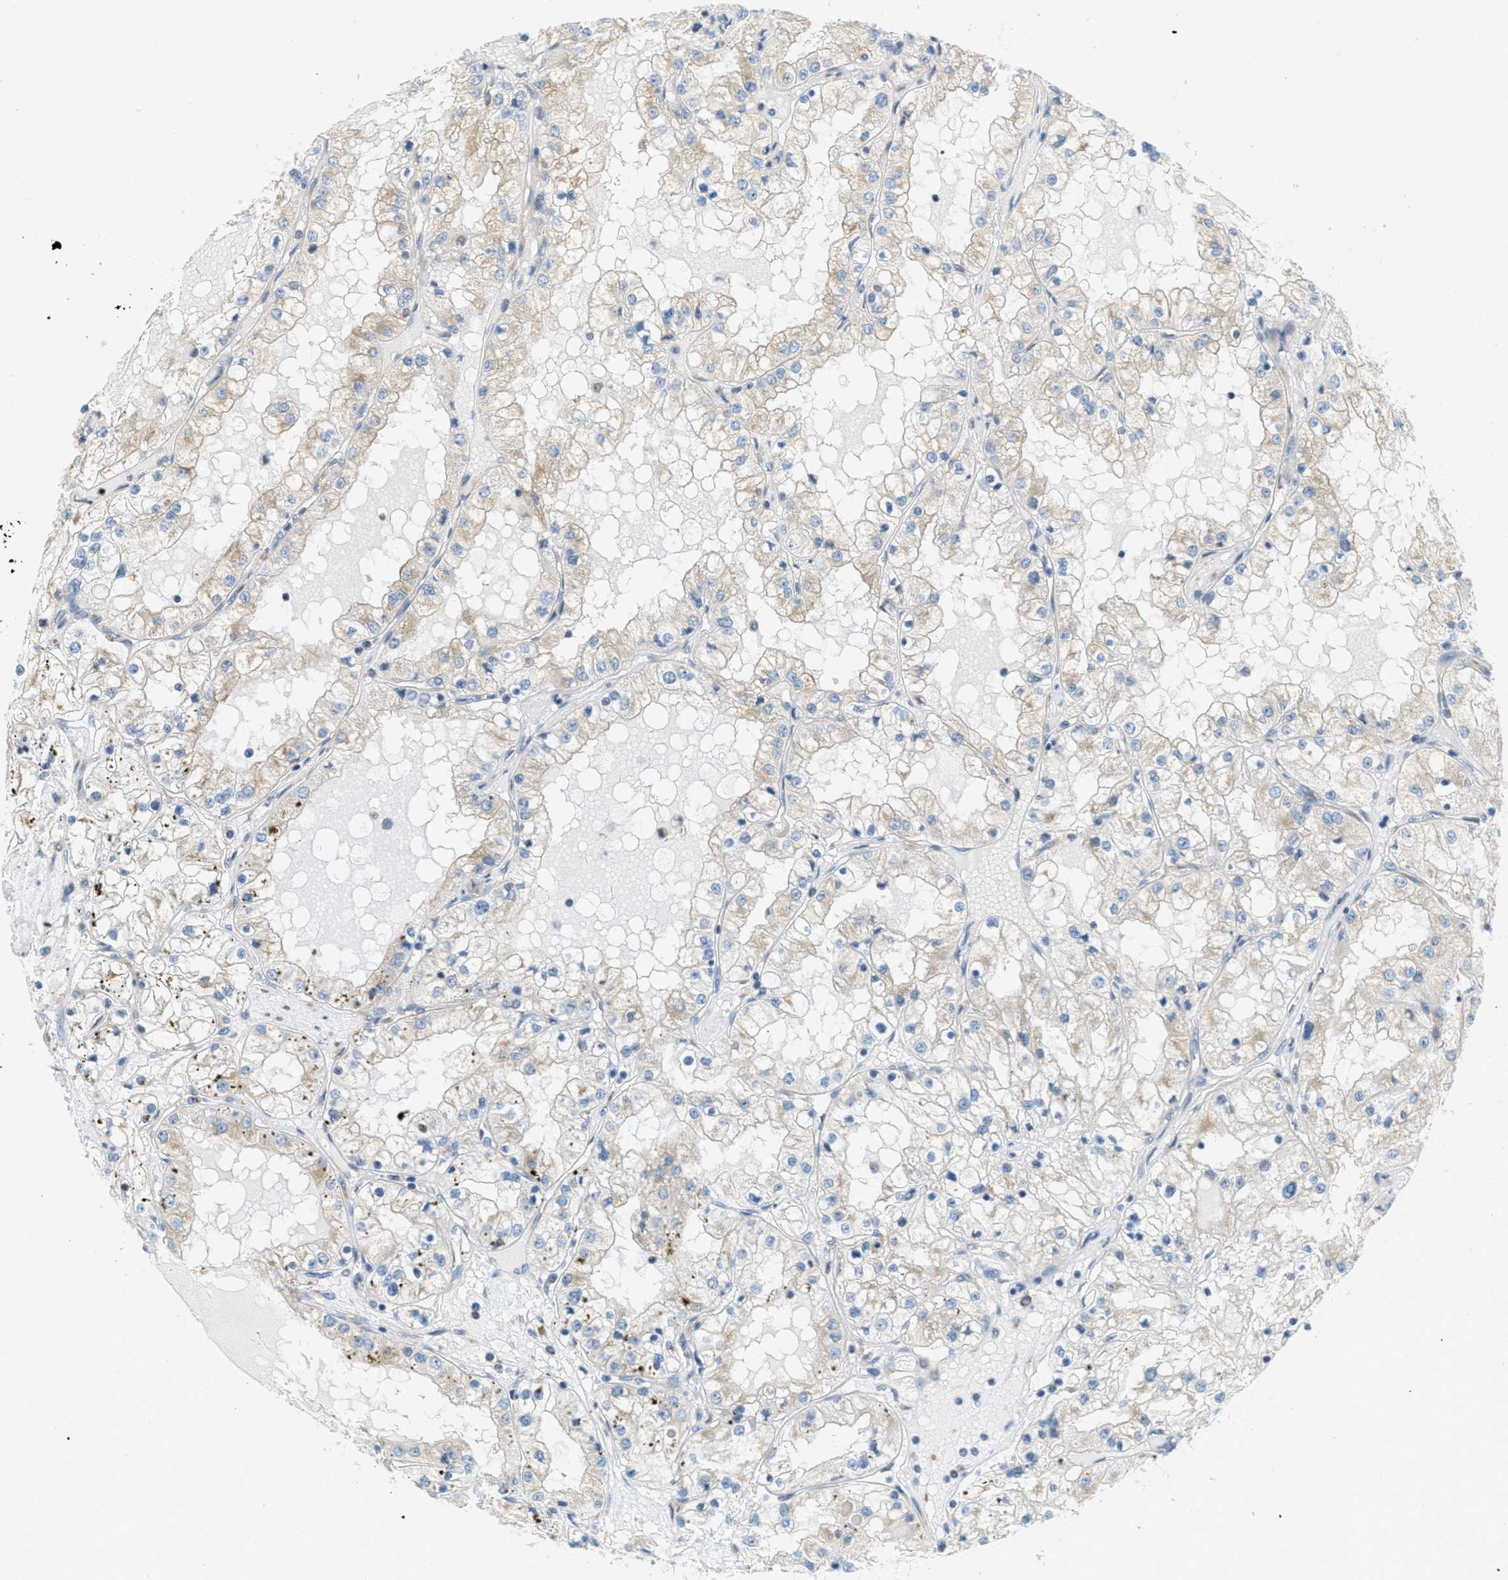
{"staining": {"intensity": "weak", "quantity": ">75%", "location": "cytoplasmic/membranous"}, "tissue": "renal cancer", "cell_type": "Tumor cells", "image_type": "cancer", "snomed": [{"axis": "morphology", "description": "Adenocarcinoma, NOS"}, {"axis": "topography", "description": "Kidney"}], "caption": "This histopathology image exhibits immunohistochemistry (IHC) staining of human adenocarcinoma (renal), with low weak cytoplasmic/membranous staining in about >75% of tumor cells.", "gene": "ABCF1", "patient": {"sex": "male", "age": 68}}